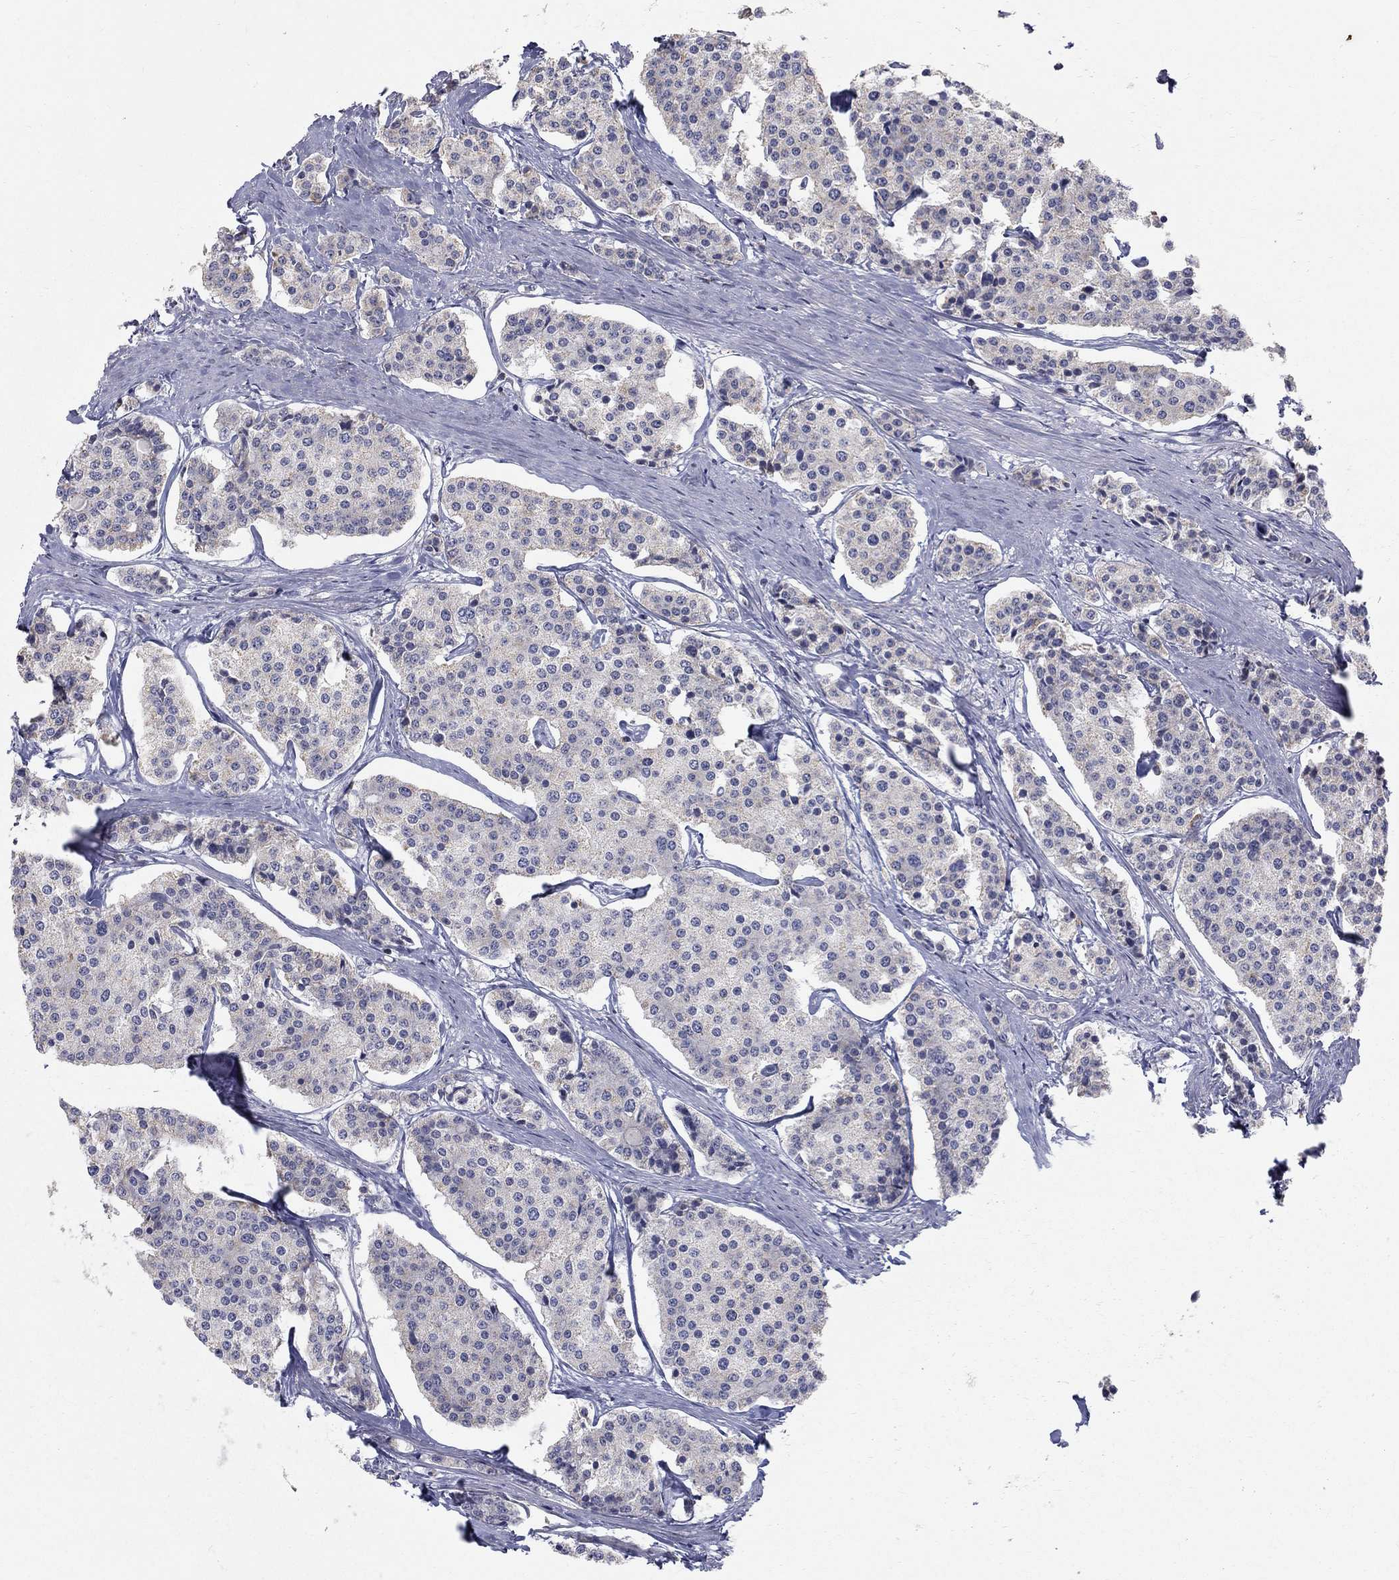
{"staining": {"intensity": "negative", "quantity": "none", "location": "none"}, "tissue": "carcinoid", "cell_type": "Tumor cells", "image_type": "cancer", "snomed": [{"axis": "morphology", "description": "Carcinoid, malignant, NOS"}, {"axis": "topography", "description": "Small intestine"}], "caption": "The photomicrograph exhibits no staining of tumor cells in carcinoid (malignant). (Stains: DAB immunohistochemistry (IHC) with hematoxylin counter stain, Microscopy: brightfield microscopy at high magnification).", "gene": "GCFC2", "patient": {"sex": "female", "age": 65}}